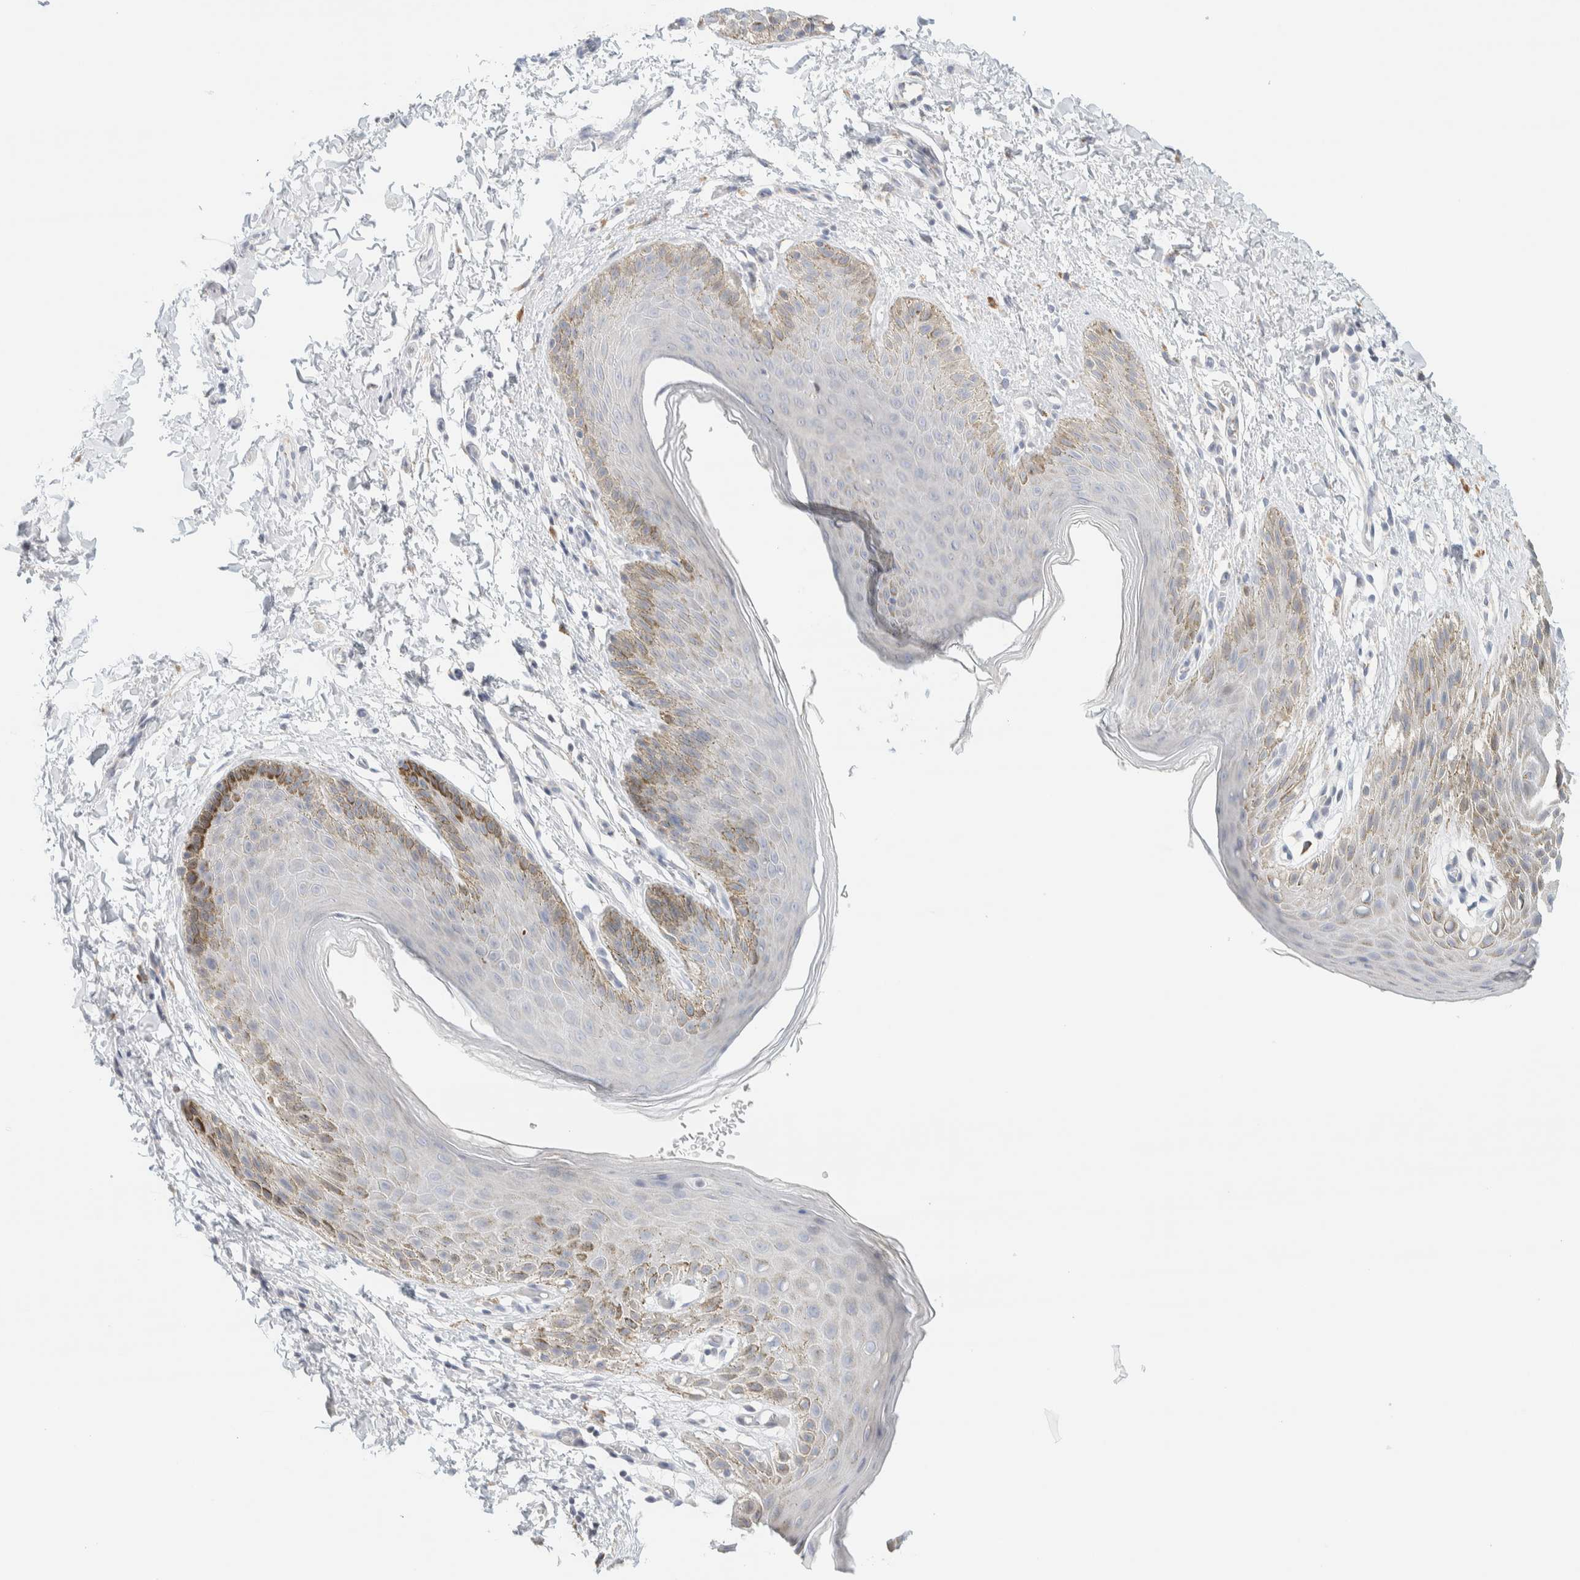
{"staining": {"intensity": "moderate", "quantity": "<25%", "location": "cytoplasmic/membranous"}, "tissue": "skin", "cell_type": "Epidermal cells", "image_type": "normal", "snomed": [{"axis": "morphology", "description": "Normal tissue, NOS"}, {"axis": "topography", "description": "Anal"}, {"axis": "topography", "description": "Peripheral nerve tissue"}], "caption": "Approximately <25% of epidermal cells in normal human skin show moderate cytoplasmic/membranous protein positivity as visualized by brown immunohistochemical staining.", "gene": "SPNS3", "patient": {"sex": "male", "age": 44}}